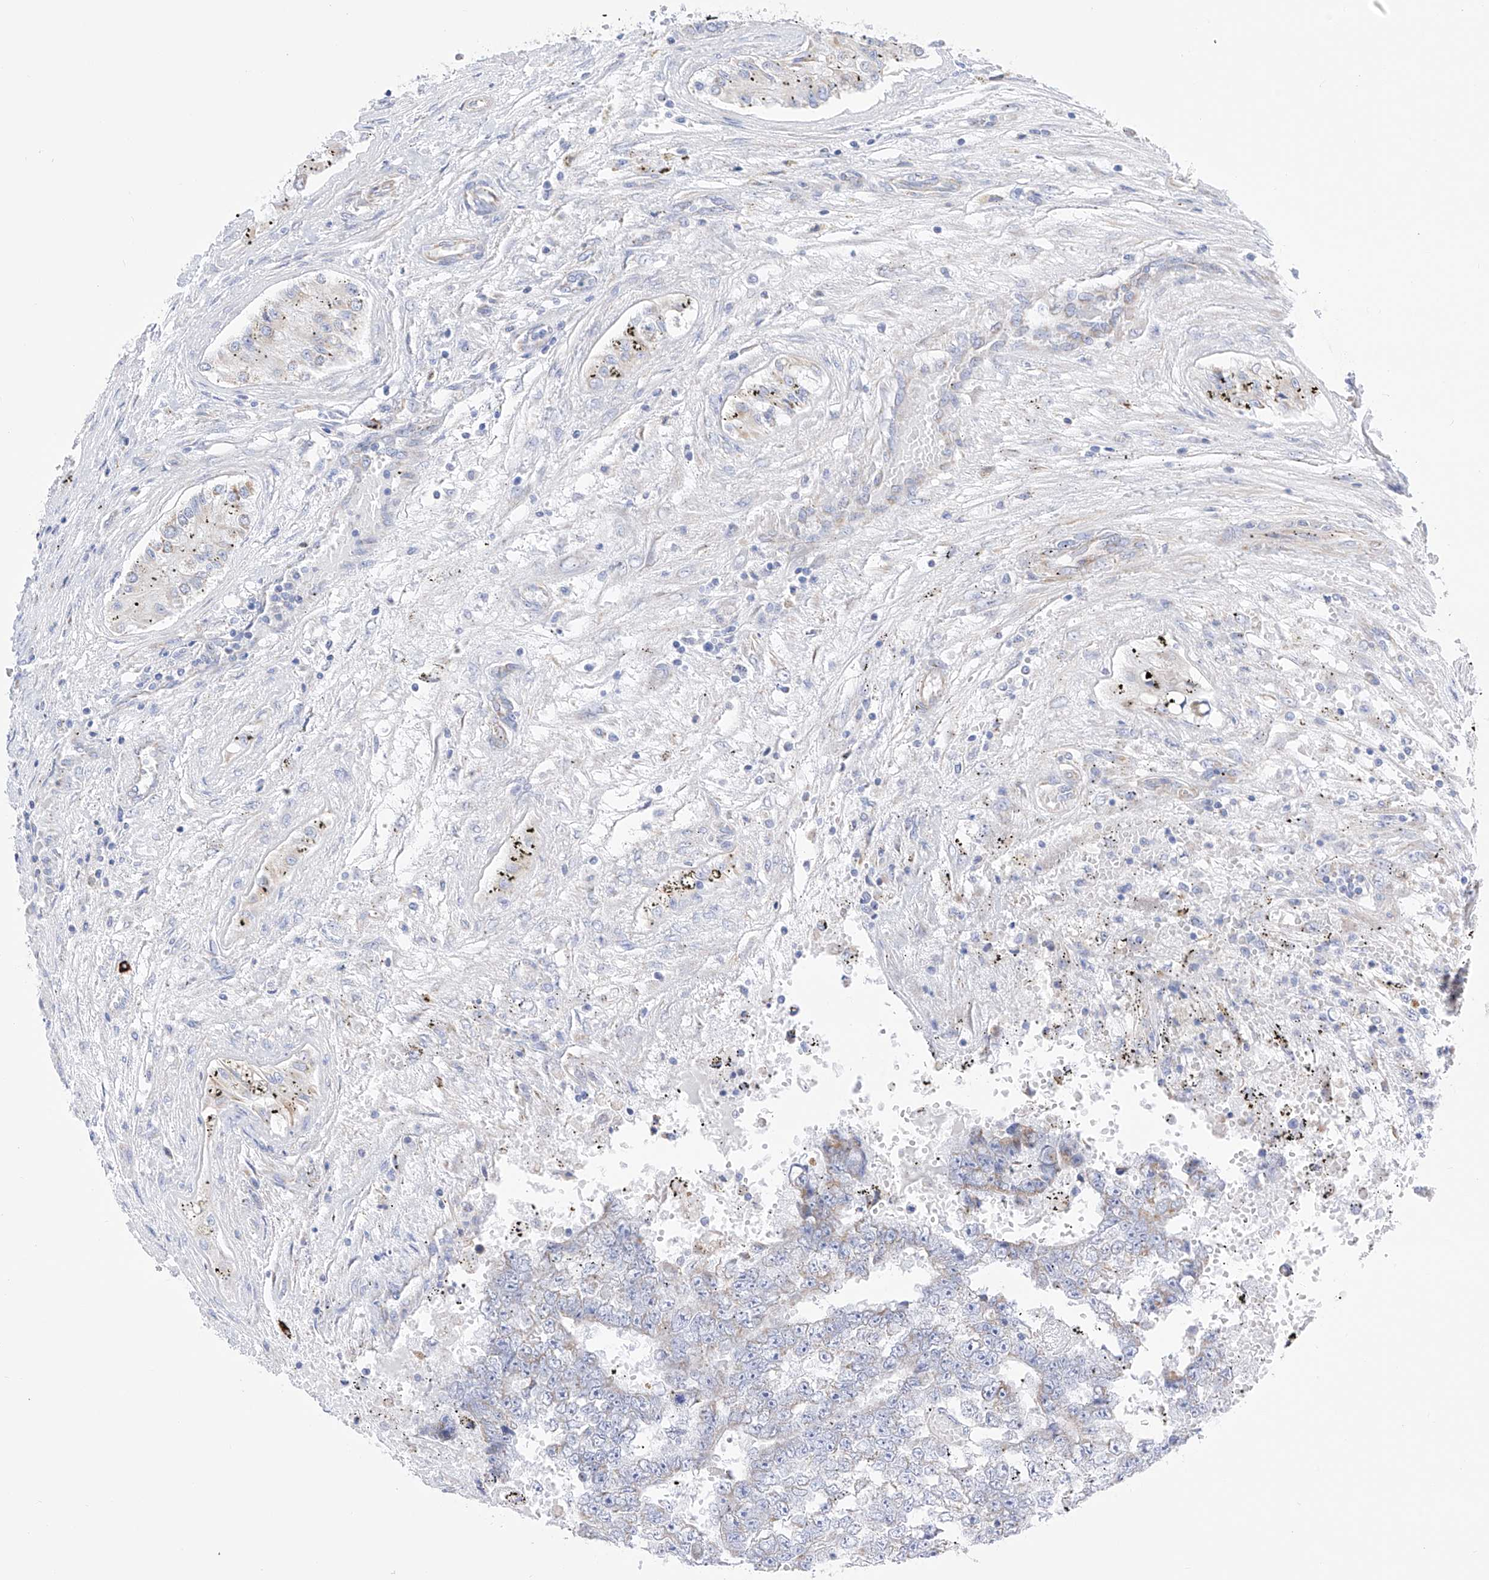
{"staining": {"intensity": "negative", "quantity": "none", "location": "none"}, "tissue": "testis cancer", "cell_type": "Tumor cells", "image_type": "cancer", "snomed": [{"axis": "morphology", "description": "Carcinoma, Embryonal, NOS"}, {"axis": "topography", "description": "Testis"}], "caption": "Tumor cells are negative for brown protein staining in testis cancer.", "gene": "FLG", "patient": {"sex": "male", "age": 25}}